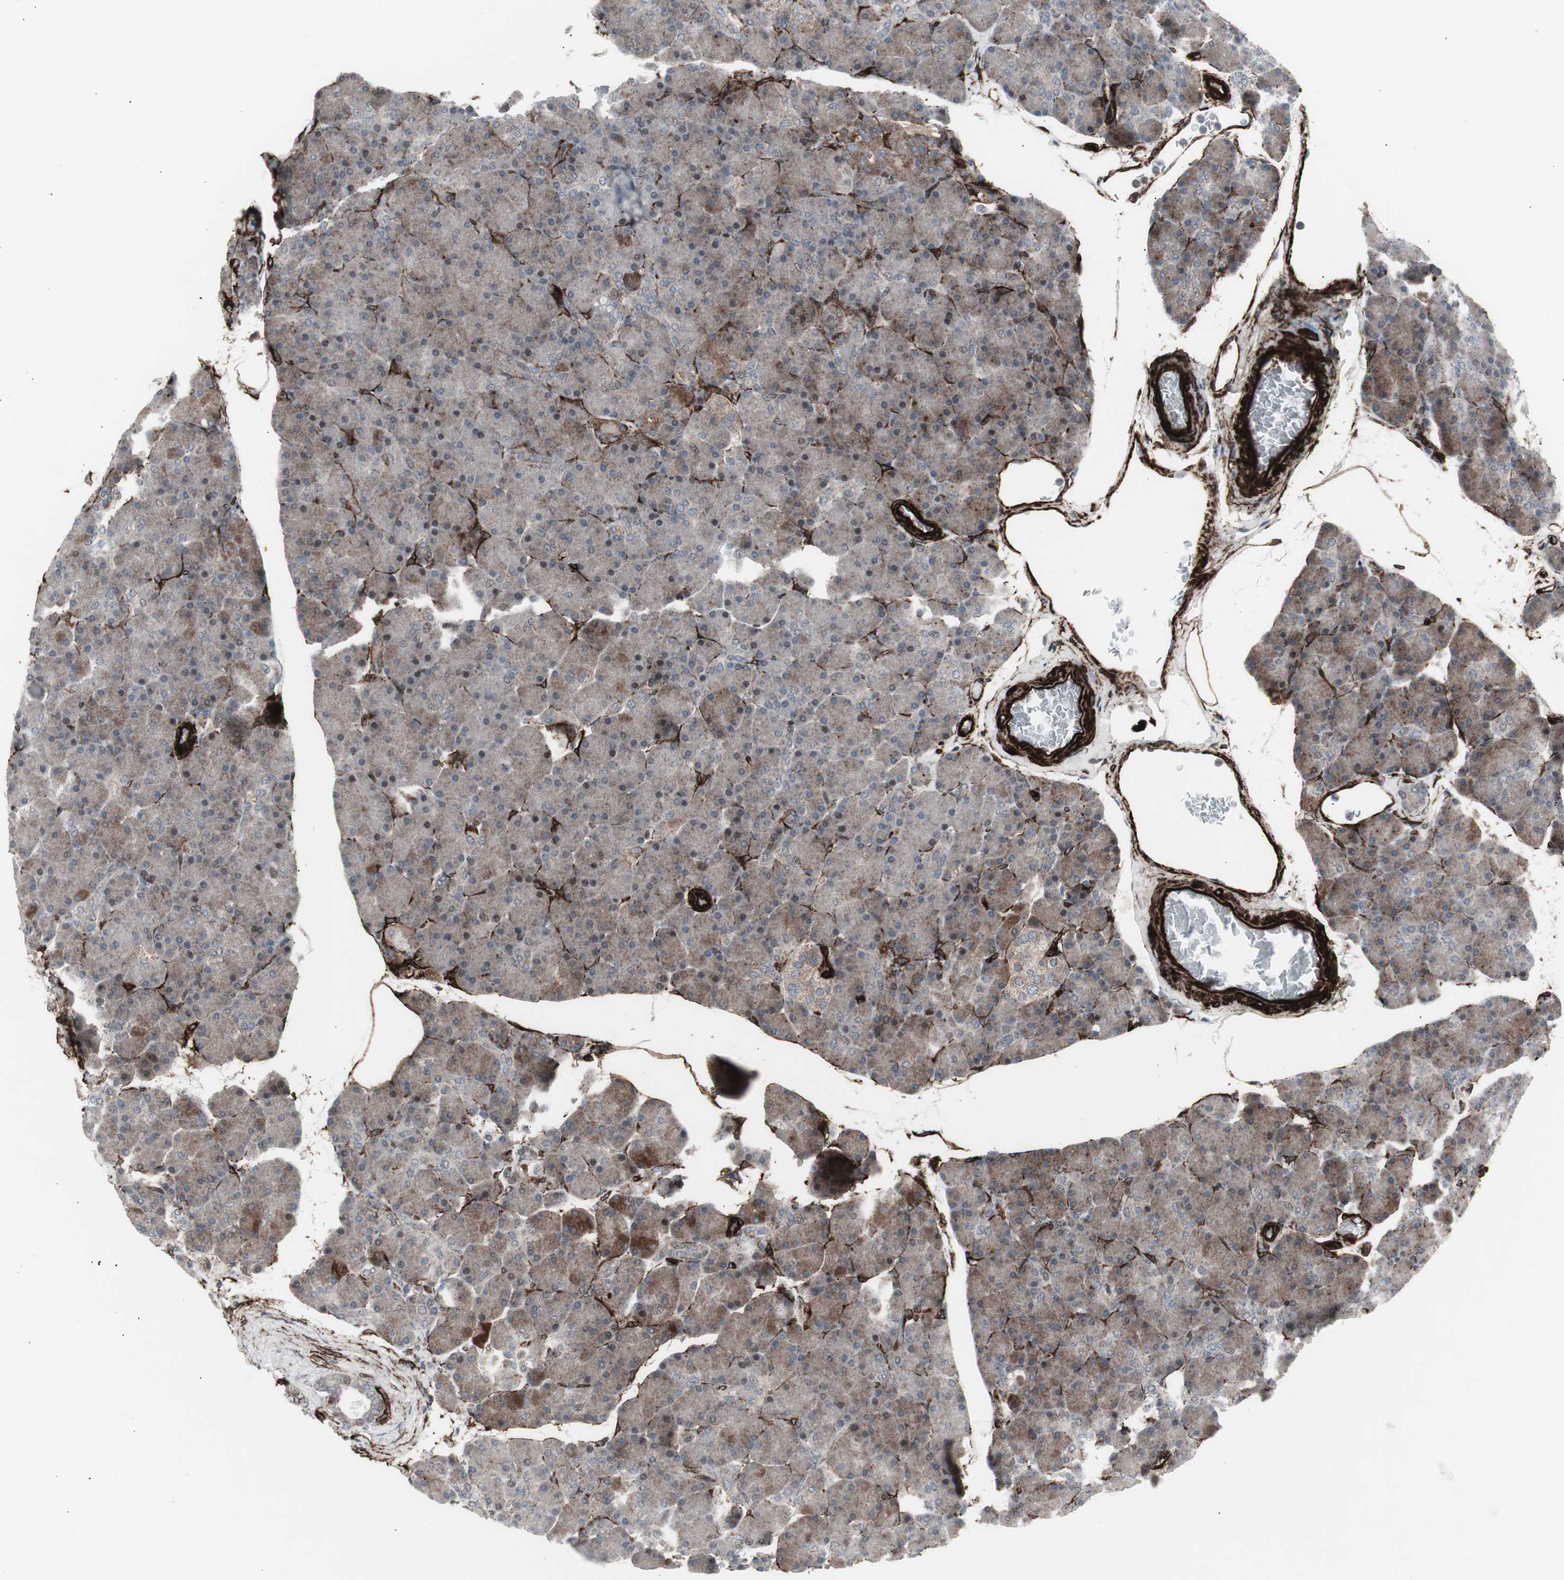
{"staining": {"intensity": "weak", "quantity": "25%-75%", "location": "cytoplasmic/membranous"}, "tissue": "pancreas", "cell_type": "Exocrine glandular cells", "image_type": "normal", "snomed": [{"axis": "morphology", "description": "Normal tissue, NOS"}, {"axis": "topography", "description": "Pancreas"}], "caption": "This is a micrograph of IHC staining of unremarkable pancreas, which shows weak positivity in the cytoplasmic/membranous of exocrine glandular cells.", "gene": "PDGFA", "patient": {"sex": "female", "age": 43}}